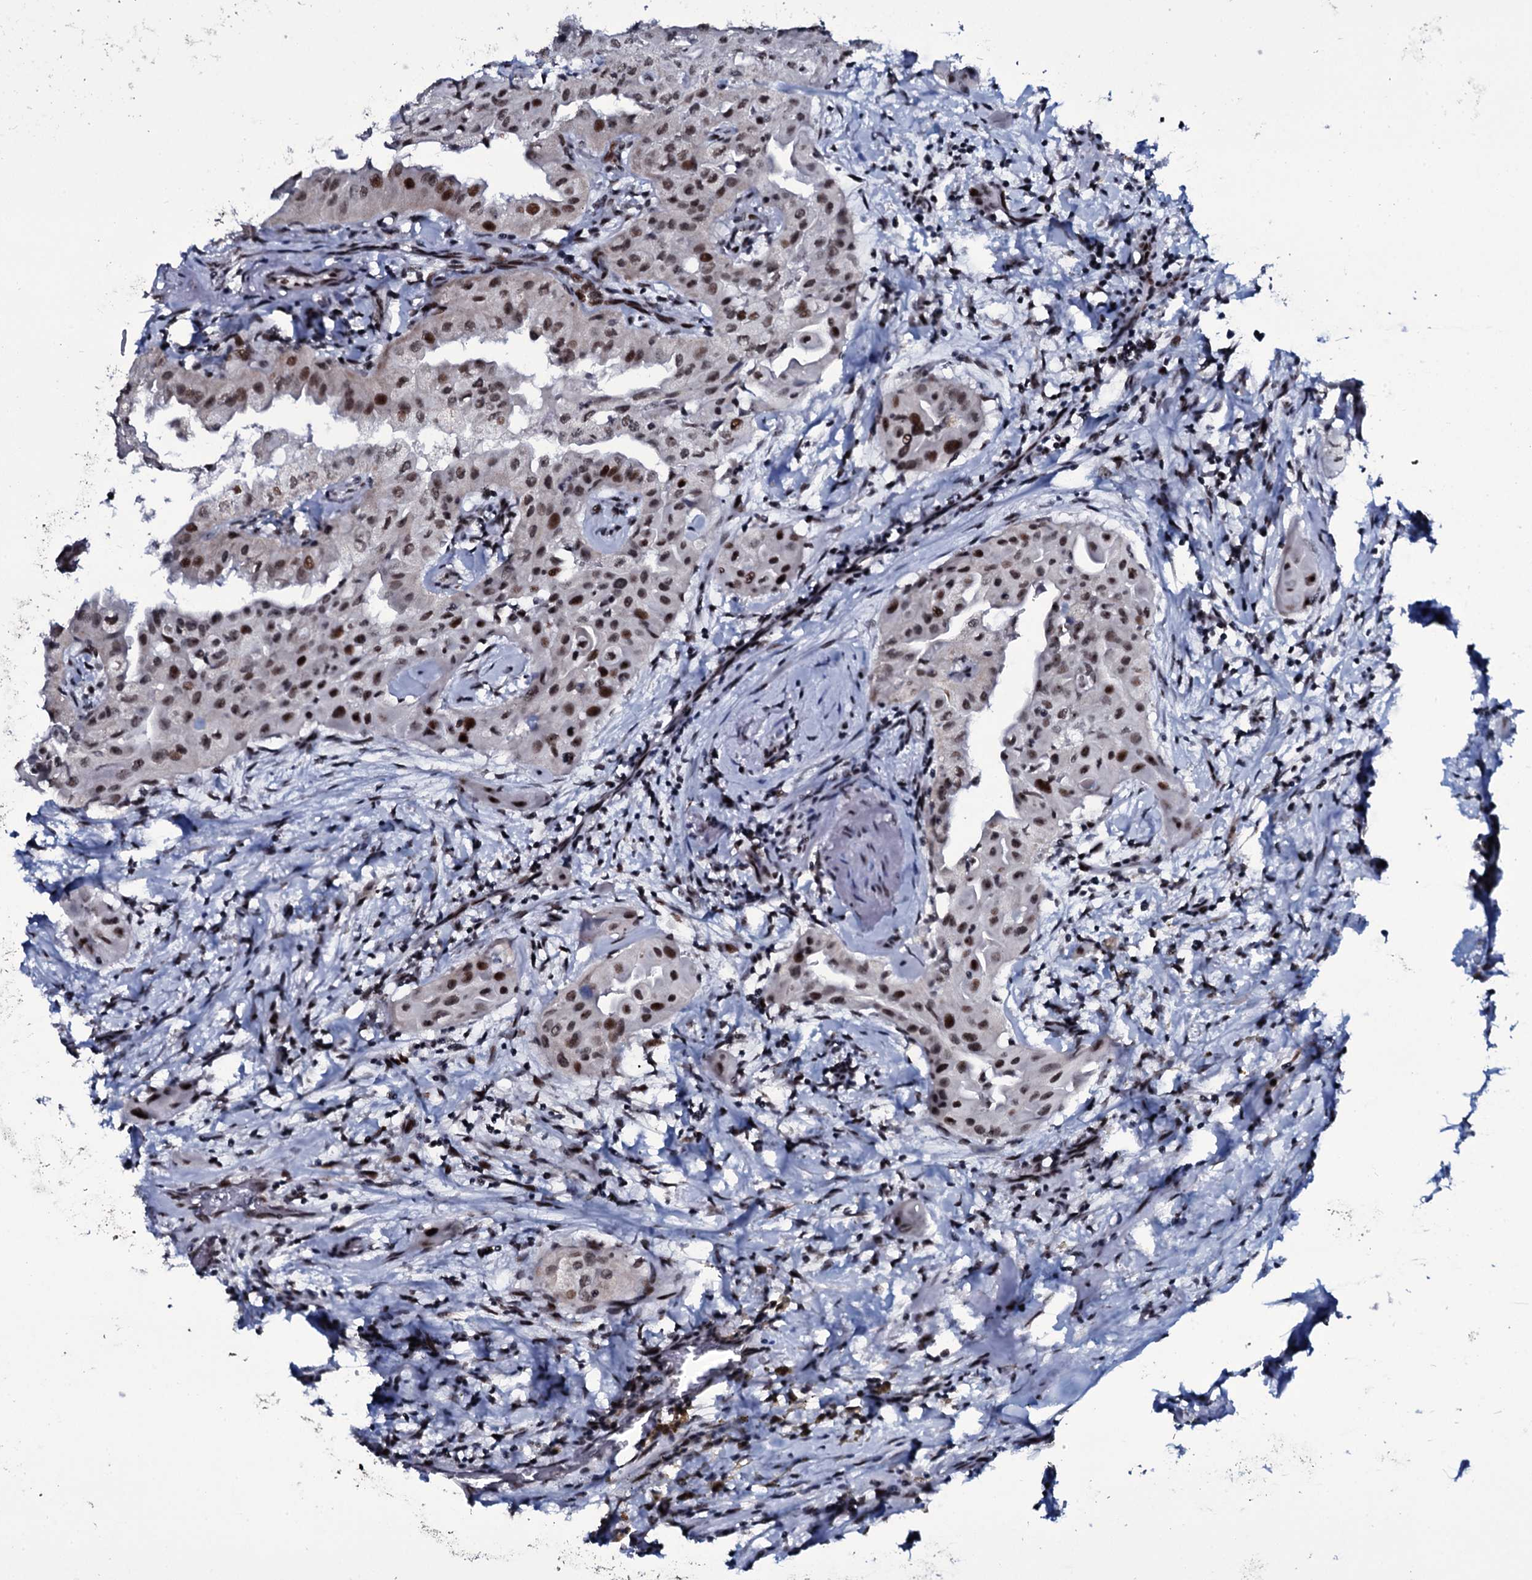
{"staining": {"intensity": "moderate", "quantity": ">75%", "location": "nuclear"}, "tissue": "thyroid cancer", "cell_type": "Tumor cells", "image_type": "cancer", "snomed": [{"axis": "morphology", "description": "Papillary adenocarcinoma, NOS"}, {"axis": "topography", "description": "Thyroid gland"}], "caption": "DAB (3,3'-diaminobenzidine) immunohistochemical staining of papillary adenocarcinoma (thyroid) shows moderate nuclear protein staining in approximately >75% of tumor cells.", "gene": "ZMIZ2", "patient": {"sex": "female", "age": 59}}